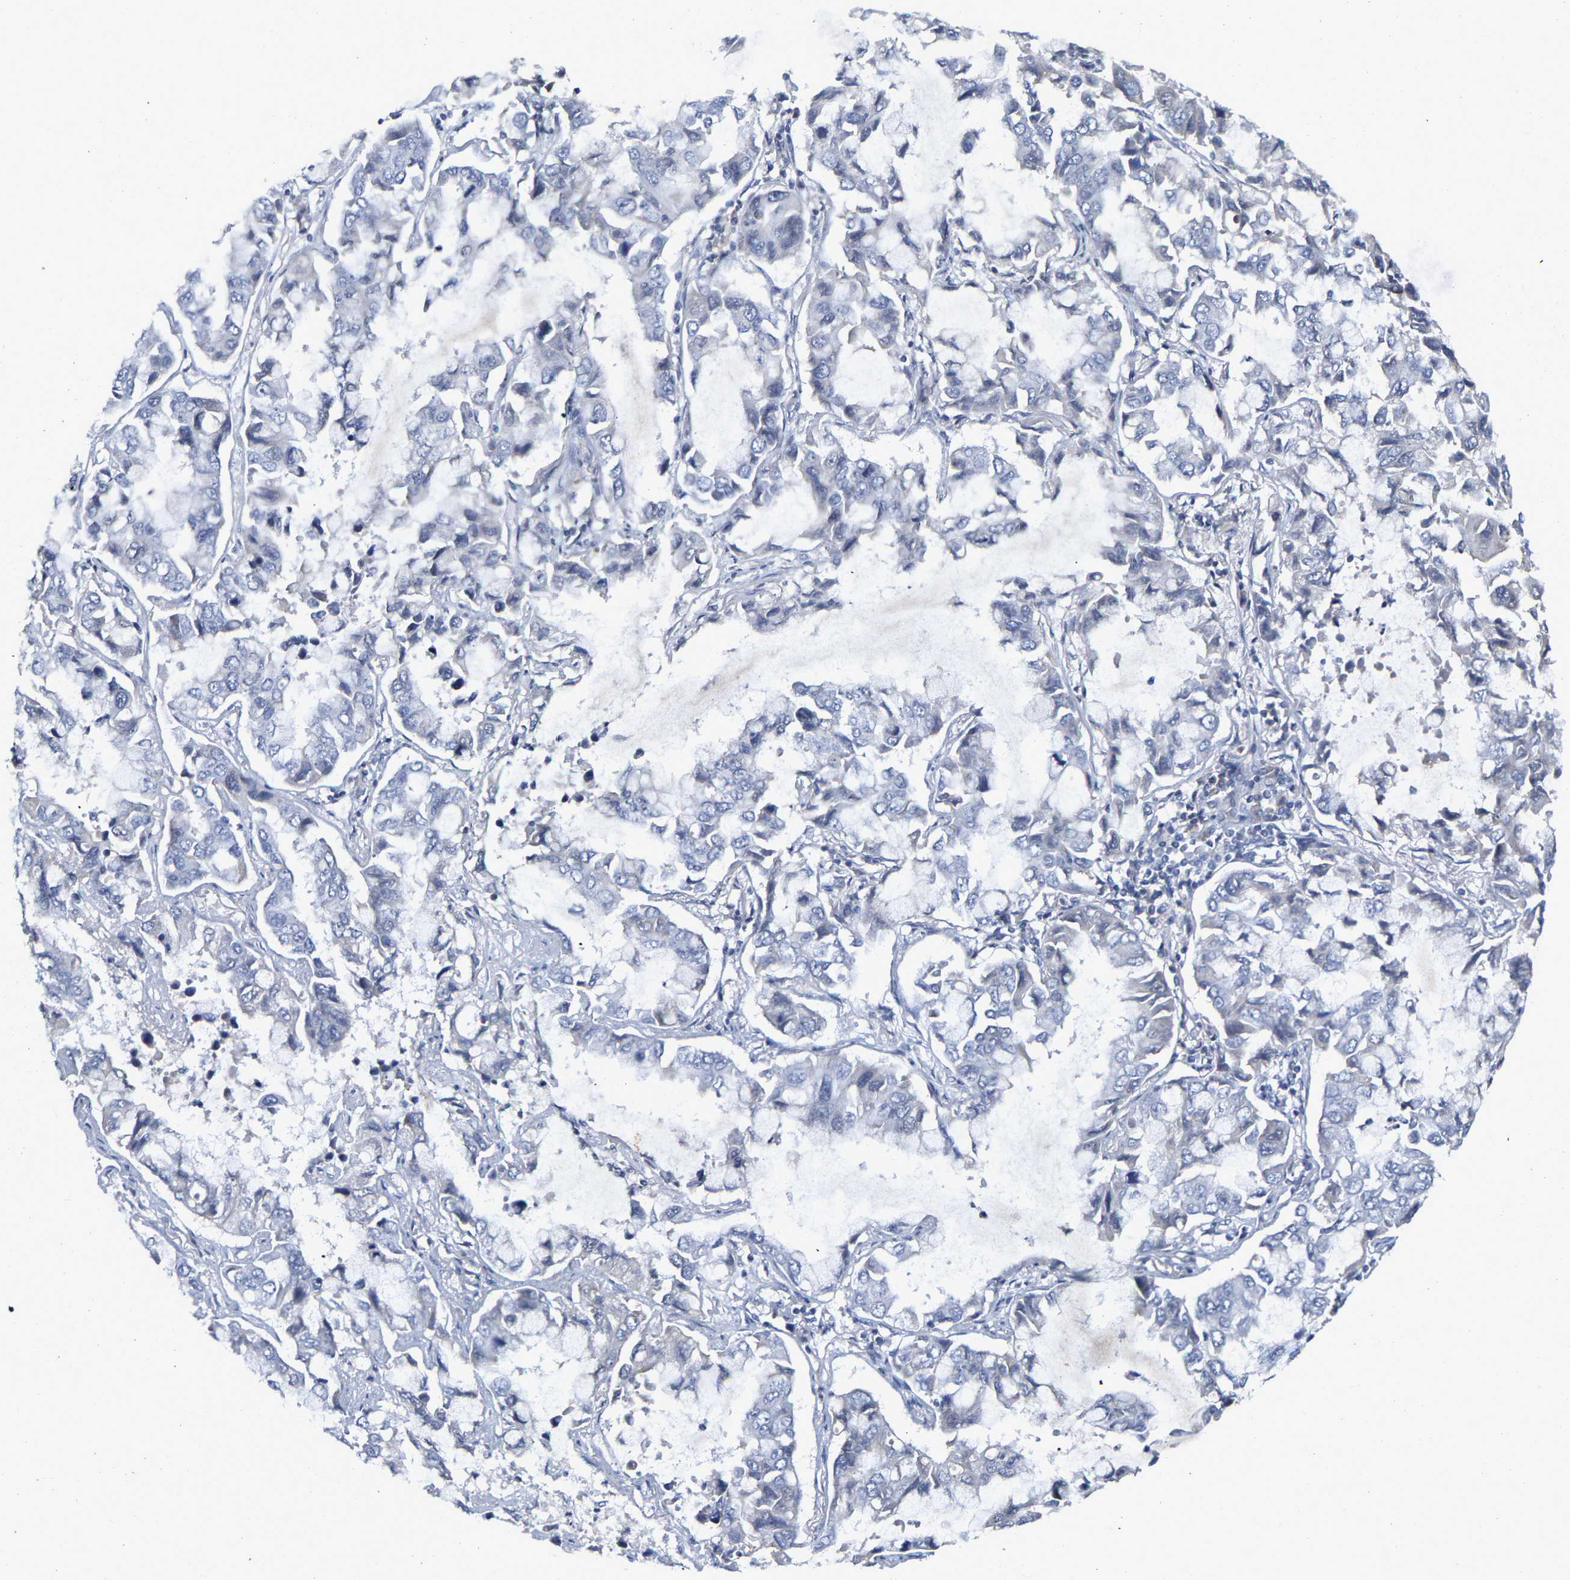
{"staining": {"intensity": "negative", "quantity": "none", "location": "none"}, "tissue": "lung cancer", "cell_type": "Tumor cells", "image_type": "cancer", "snomed": [{"axis": "morphology", "description": "Adenocarcinoma, NOS"}, {"axis": "topography", "description": "Lung"}], "caption": "Micrograph shows no significant protein expression in tumor cells of adenocarcinoma (lung). (DAB (3,3'-diaminobenzidine) immunohistochemistry (IHC) visualized using brightfield microscopy, high magnification).", "gene": "GNAS", "patient": {"sex": "male", "age": 64}}